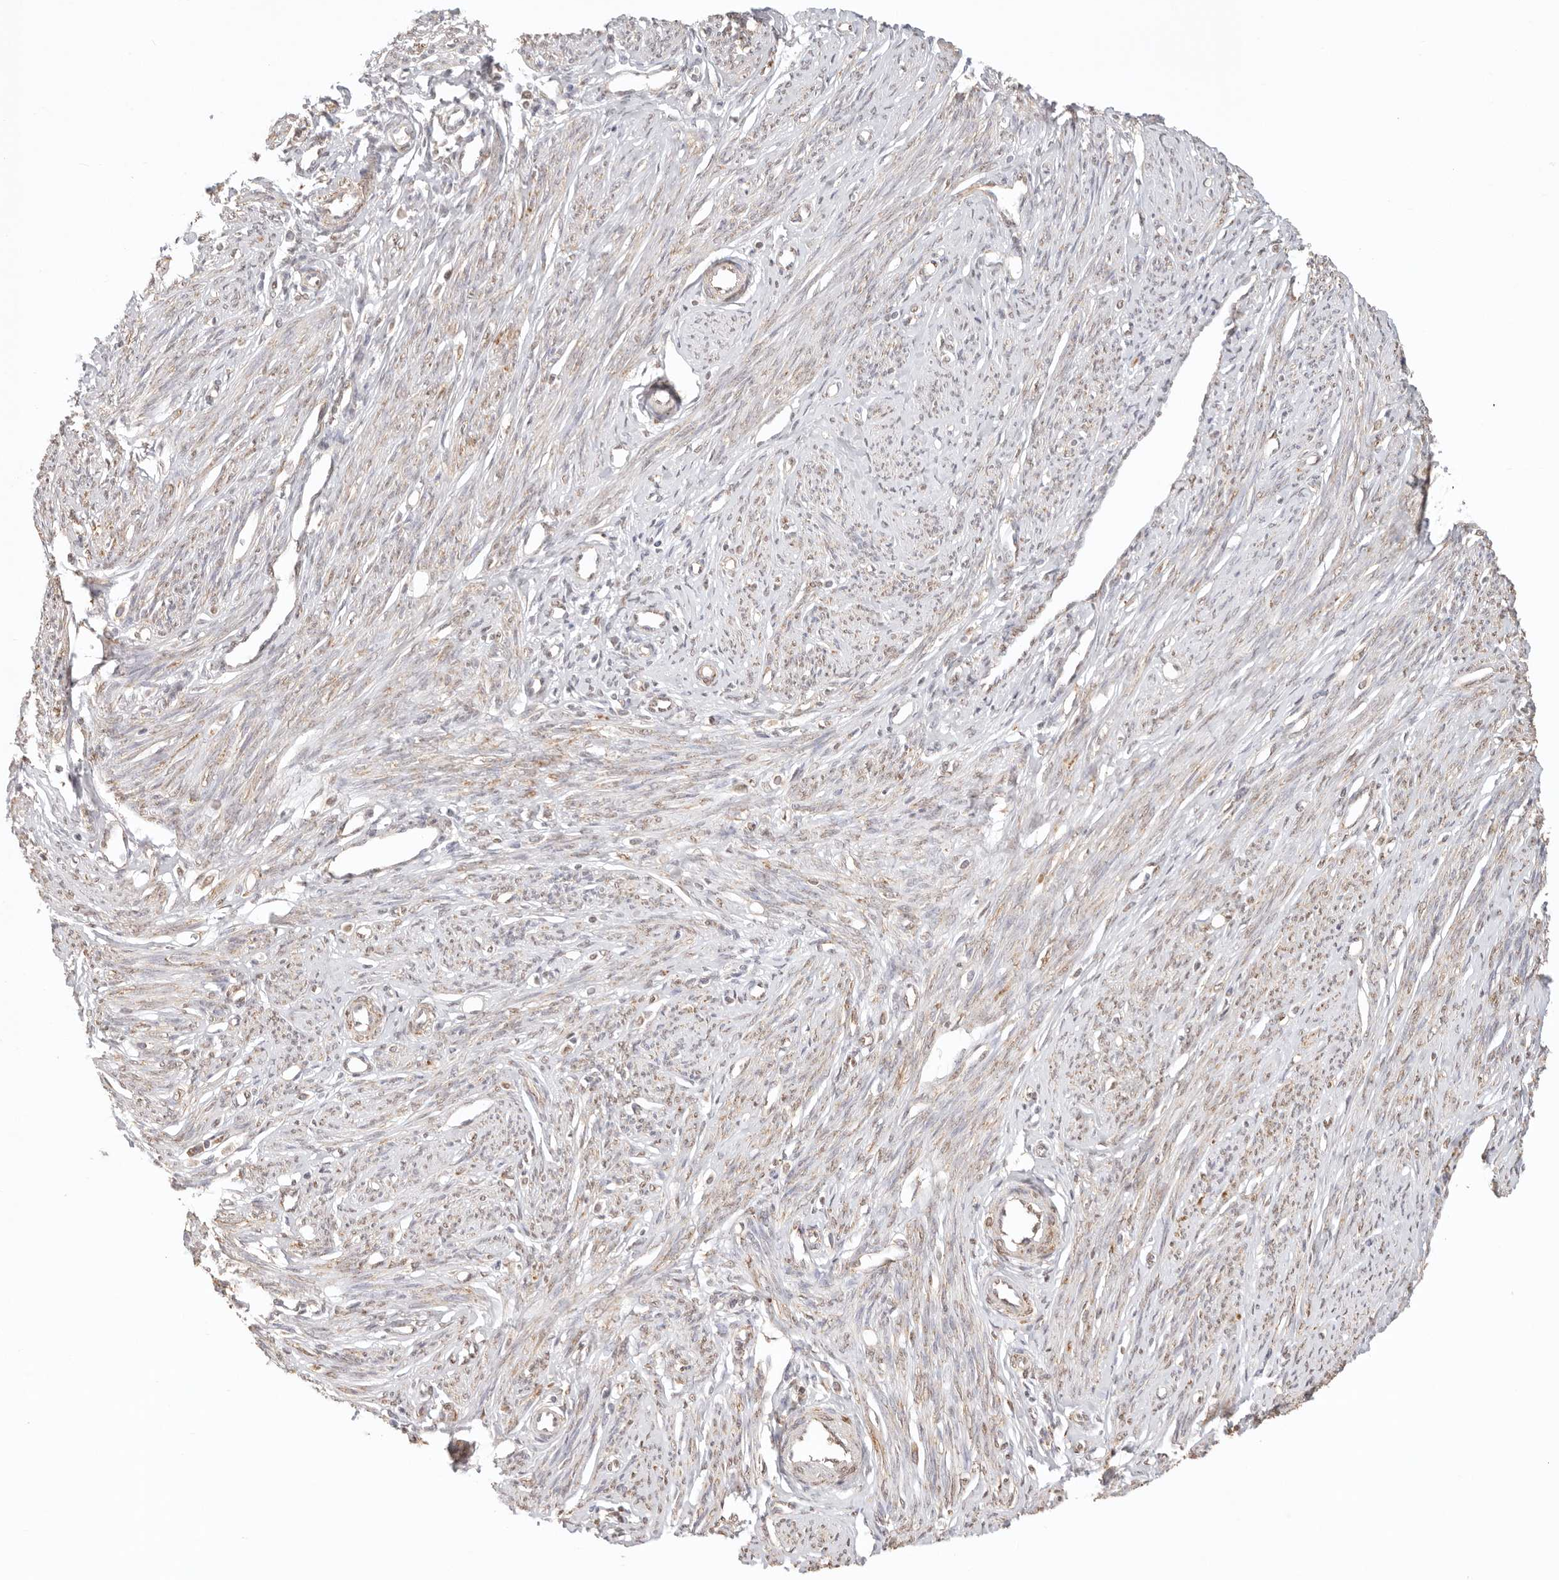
{"staining": {"intensity": "weak", "quantity": "<25%", "location": "nuclear"}, "tissue": "endometrium", "cell_type": "Cells in endometrial stroma", "image_type": "normal", "snomed": [{"axis": "morphology", "description": "Normal tissue, NOS"}, {"axis": "topography", "description": "Endometrium"}], "caption": "Protein analysis of unremarkable endometrium exhibits no significant positivity in cells in endometrial stroma. The staining is performed using DAB brown chromogen with nuclei counter-stained in using hematoxylin.", "gene": "IL1R2", "patient": {"sex": "female", "age": 56}}